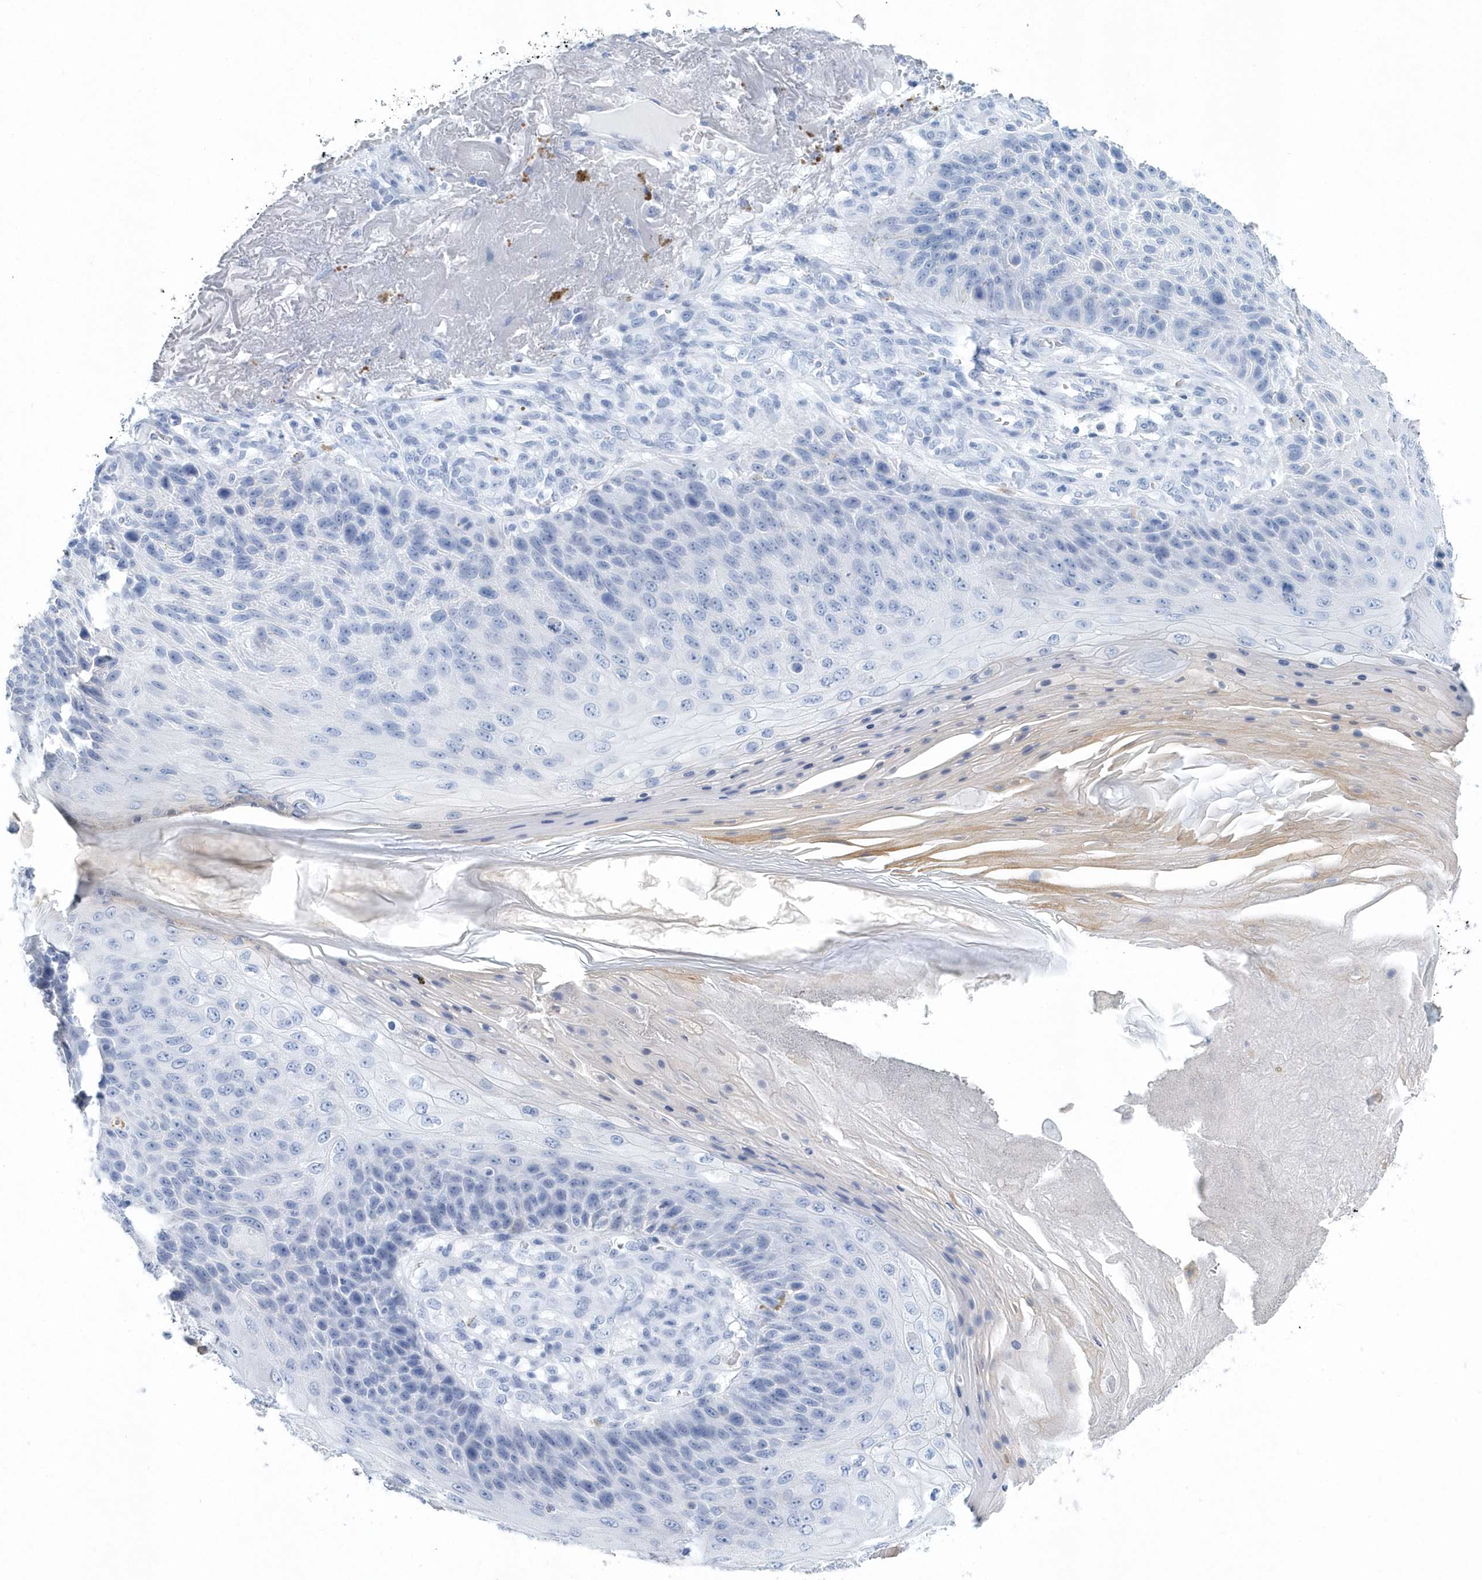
{"staining": {"intensity": "negative", "quantity": "none", "location": "none"}, "tissue": "skin cancer", "cell_type": "Tumor cells", "image_type": "cancer", "snomed": [{"axis": "morphology", "description": "Squamous cell carcinoma, NOS"}, {"axis": "topography", "description": "Skin"}], "caption": "This is an IHC photomicrograph of skin squamous cell carcinoma. There is no expression in tumor cells.", "gene": "PTPRO", "patient": {"sex": "female", "age": 88}}